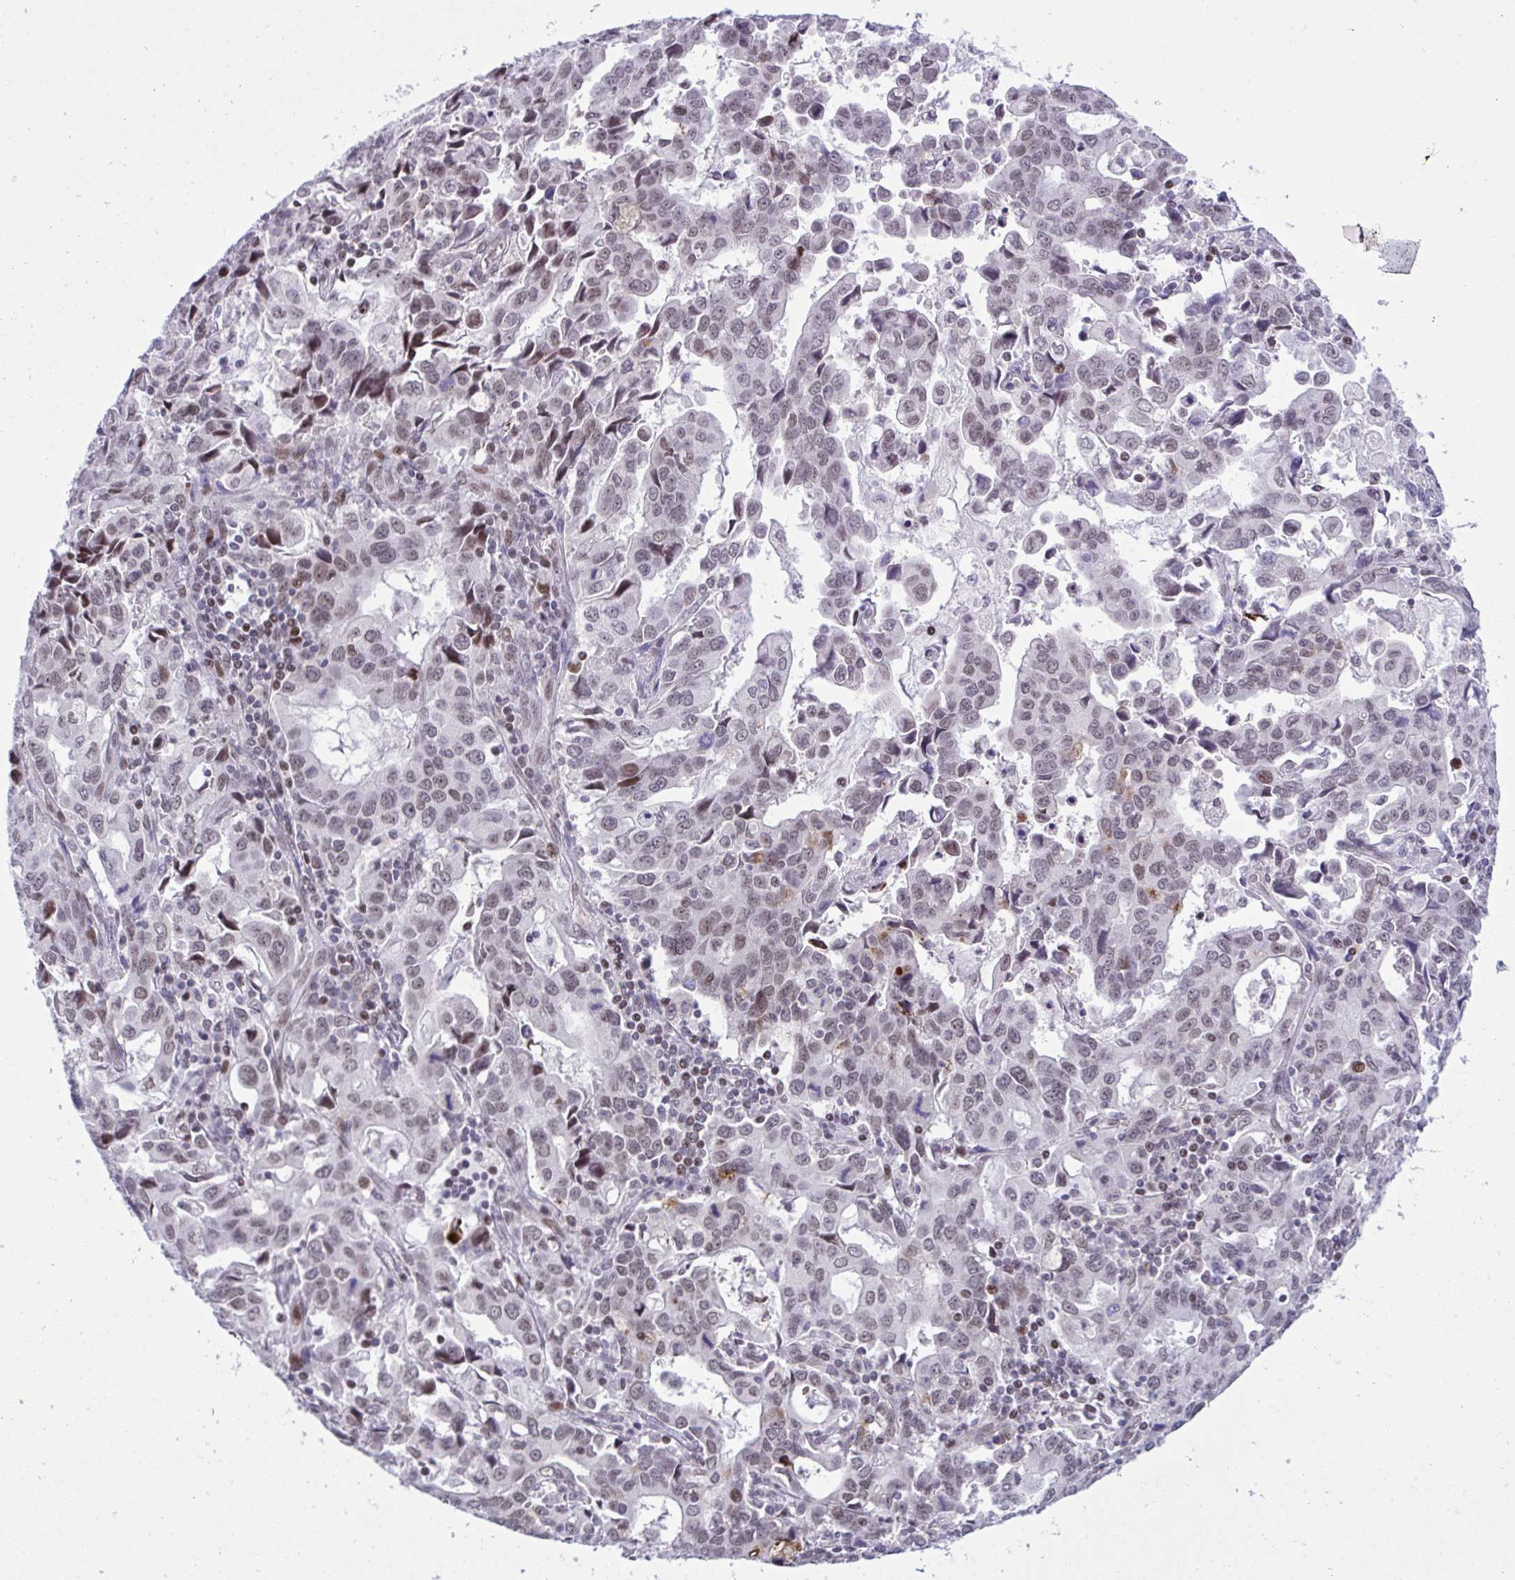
{"staining": {"intensity": "weak", "quantity": "25%-75%", "location": "nuclear"}, "tissue": "stomach cancer", "cell_type": "Tumor cells", "image_type": "cancer", "snomed": [{"axis": "morphology", "description": "Adenocarcinoma, NOS"}, {"axis": "topography", "description": "Stomach, upper"}], "caption": "Immunohistochemistry staining of stomach adenocarcinoma, which exhibits low levels of weak nuclear staining in about 25%-75% of tumor cells indicating weak nuclear protein expression. The staining was performed using DAB (3,3'-diaminobenzidine) (brown) for protein detection and nuclei were counterstained in hematoxylin (blue).", "gene": "ZFHX3", "patient": {"sex": "male", "age": 85}}